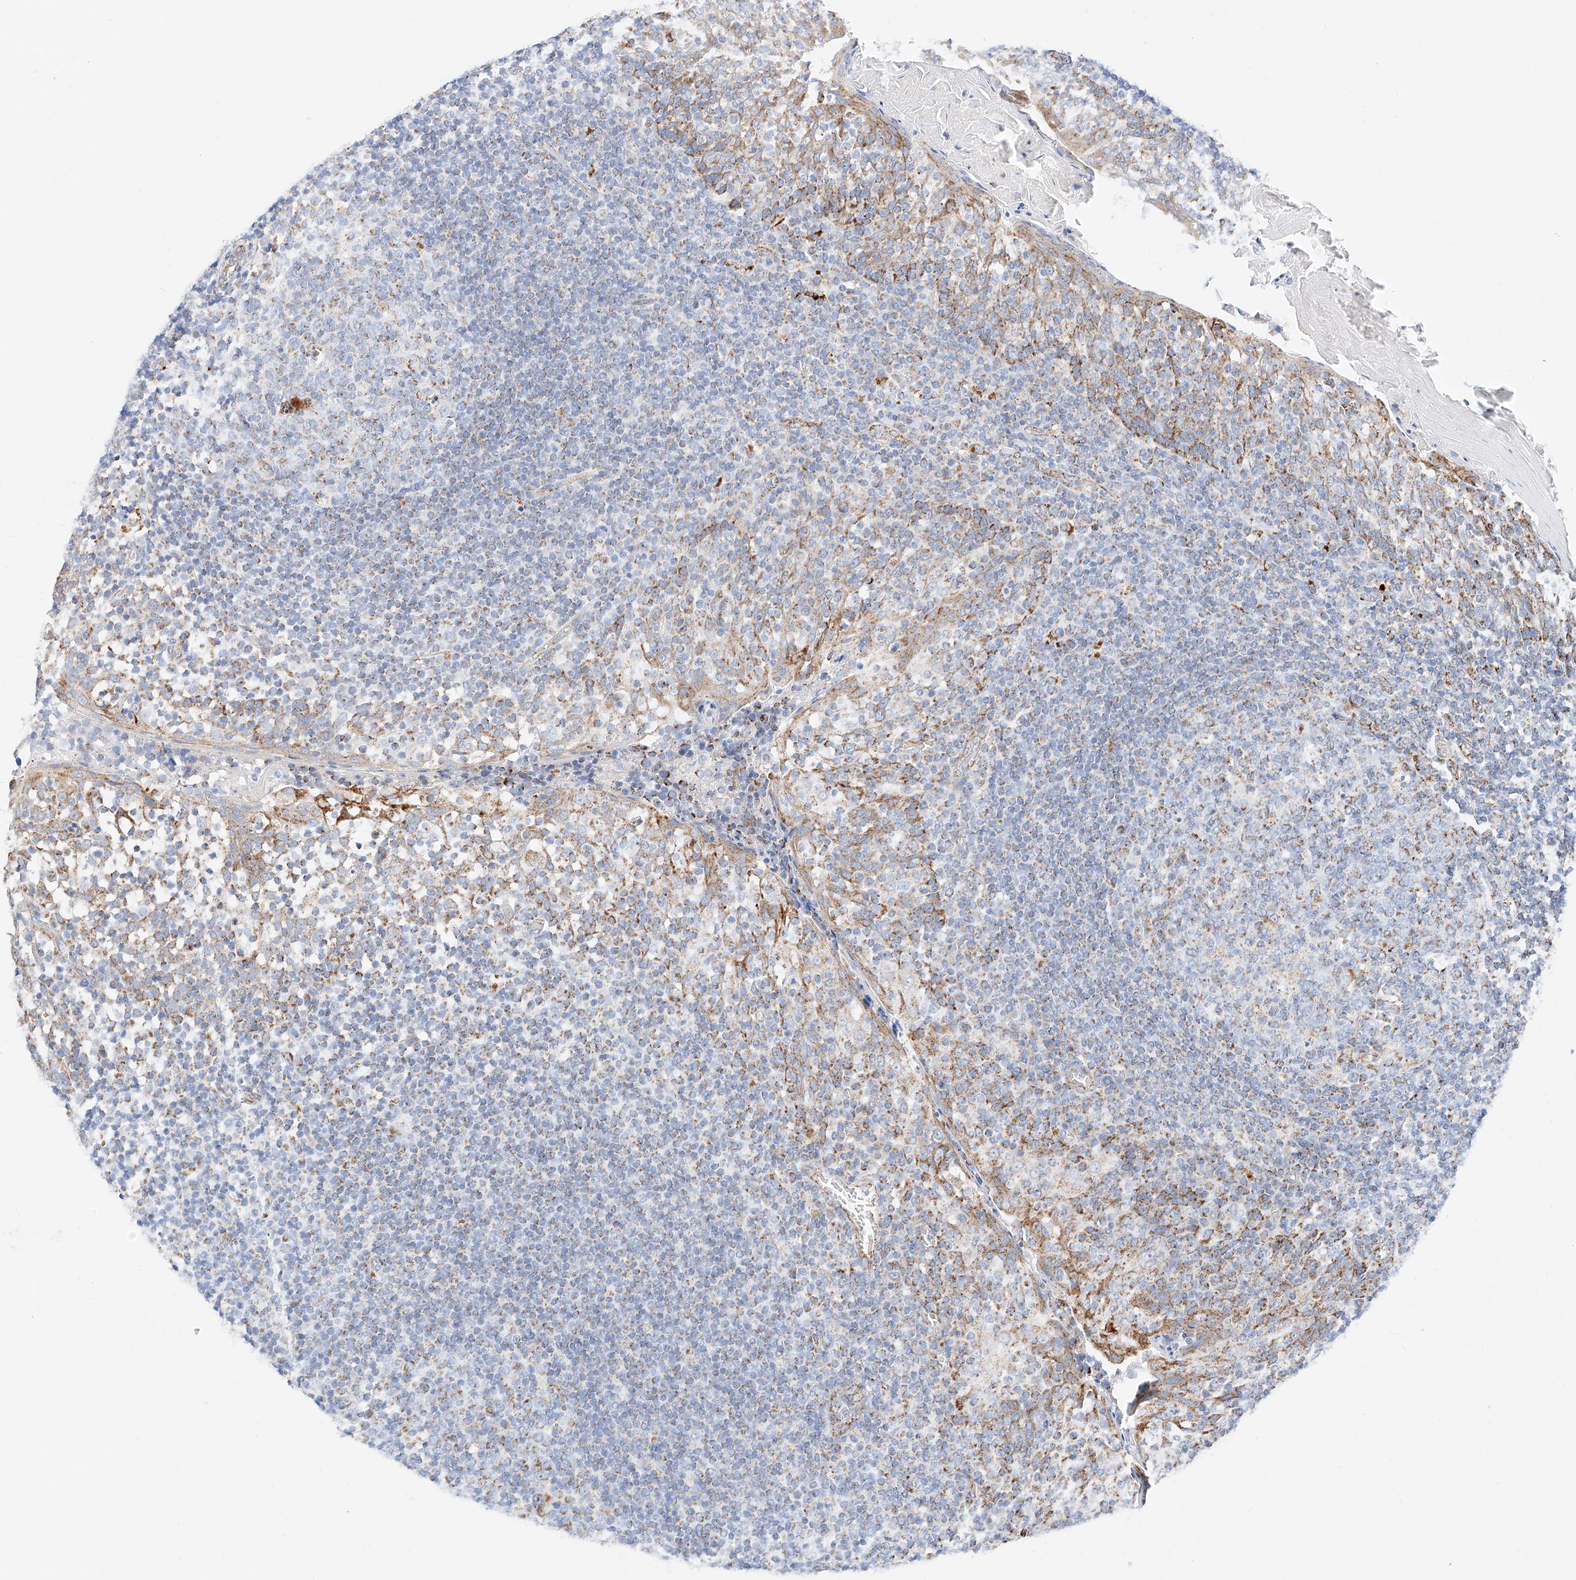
{"staining": {"intensity": "moderate", "quantity": "<25%", "location": "cytoplasmic/membranous"}, "tissue": "tonsil", "cell_type": "Germinal center cells", "image_type": "normal", "snomed": [{"axis": "morphology", "description": "Normal tissue, NOS"}, {"axis": "topography", "description": "Tonsil"}], "caption": "Germinal center cells display low levels of moderate cytoplasmic/membranous expression in approximately <25% of cells in normal human tonsil.", "gene": "C6orf62", "patient": {"sex": "female", "age": 19}}